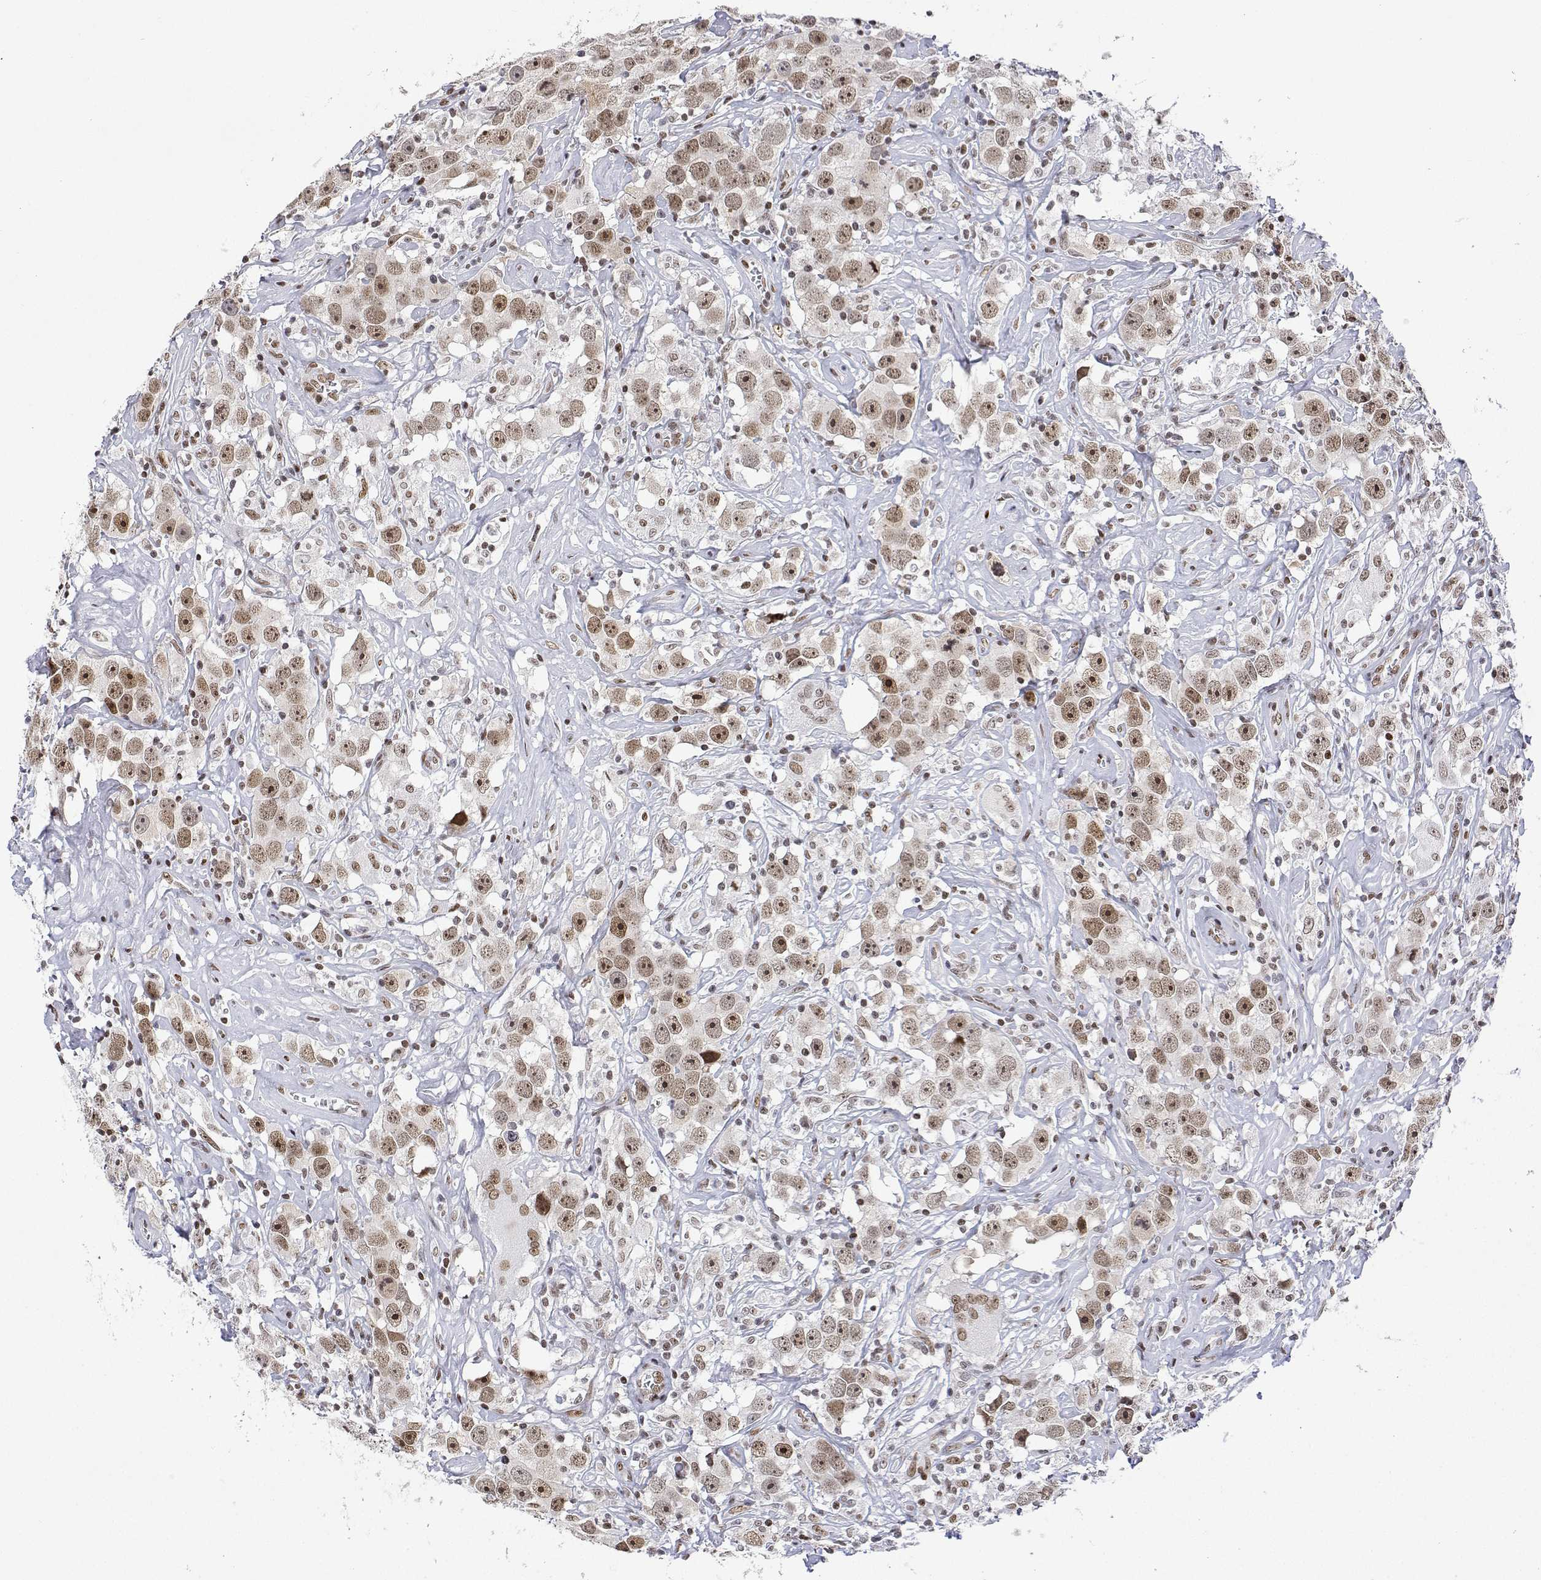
{"staining": {"intensity": "moderate", "quantity": ">75%", "location": "nuclear"}, "tissue": "testis cancer", "cell_type": "Tumor cells", "image_type": "cancer", "snomed": [{"axis": "morphology", "description": "Seminoma, NOS"}, {"axis": "topography", "description": "Testis"}], "caption": "IHC of seminoma (testis) demonstrates medium levels of moderate nuclear staining in approximately >75% of tumor cells. Immunohistochemistry stains the protein in brown and the nuclei are stained blue.", "gene": "XPC", "patient": {"sex": "male", "age": 49}}